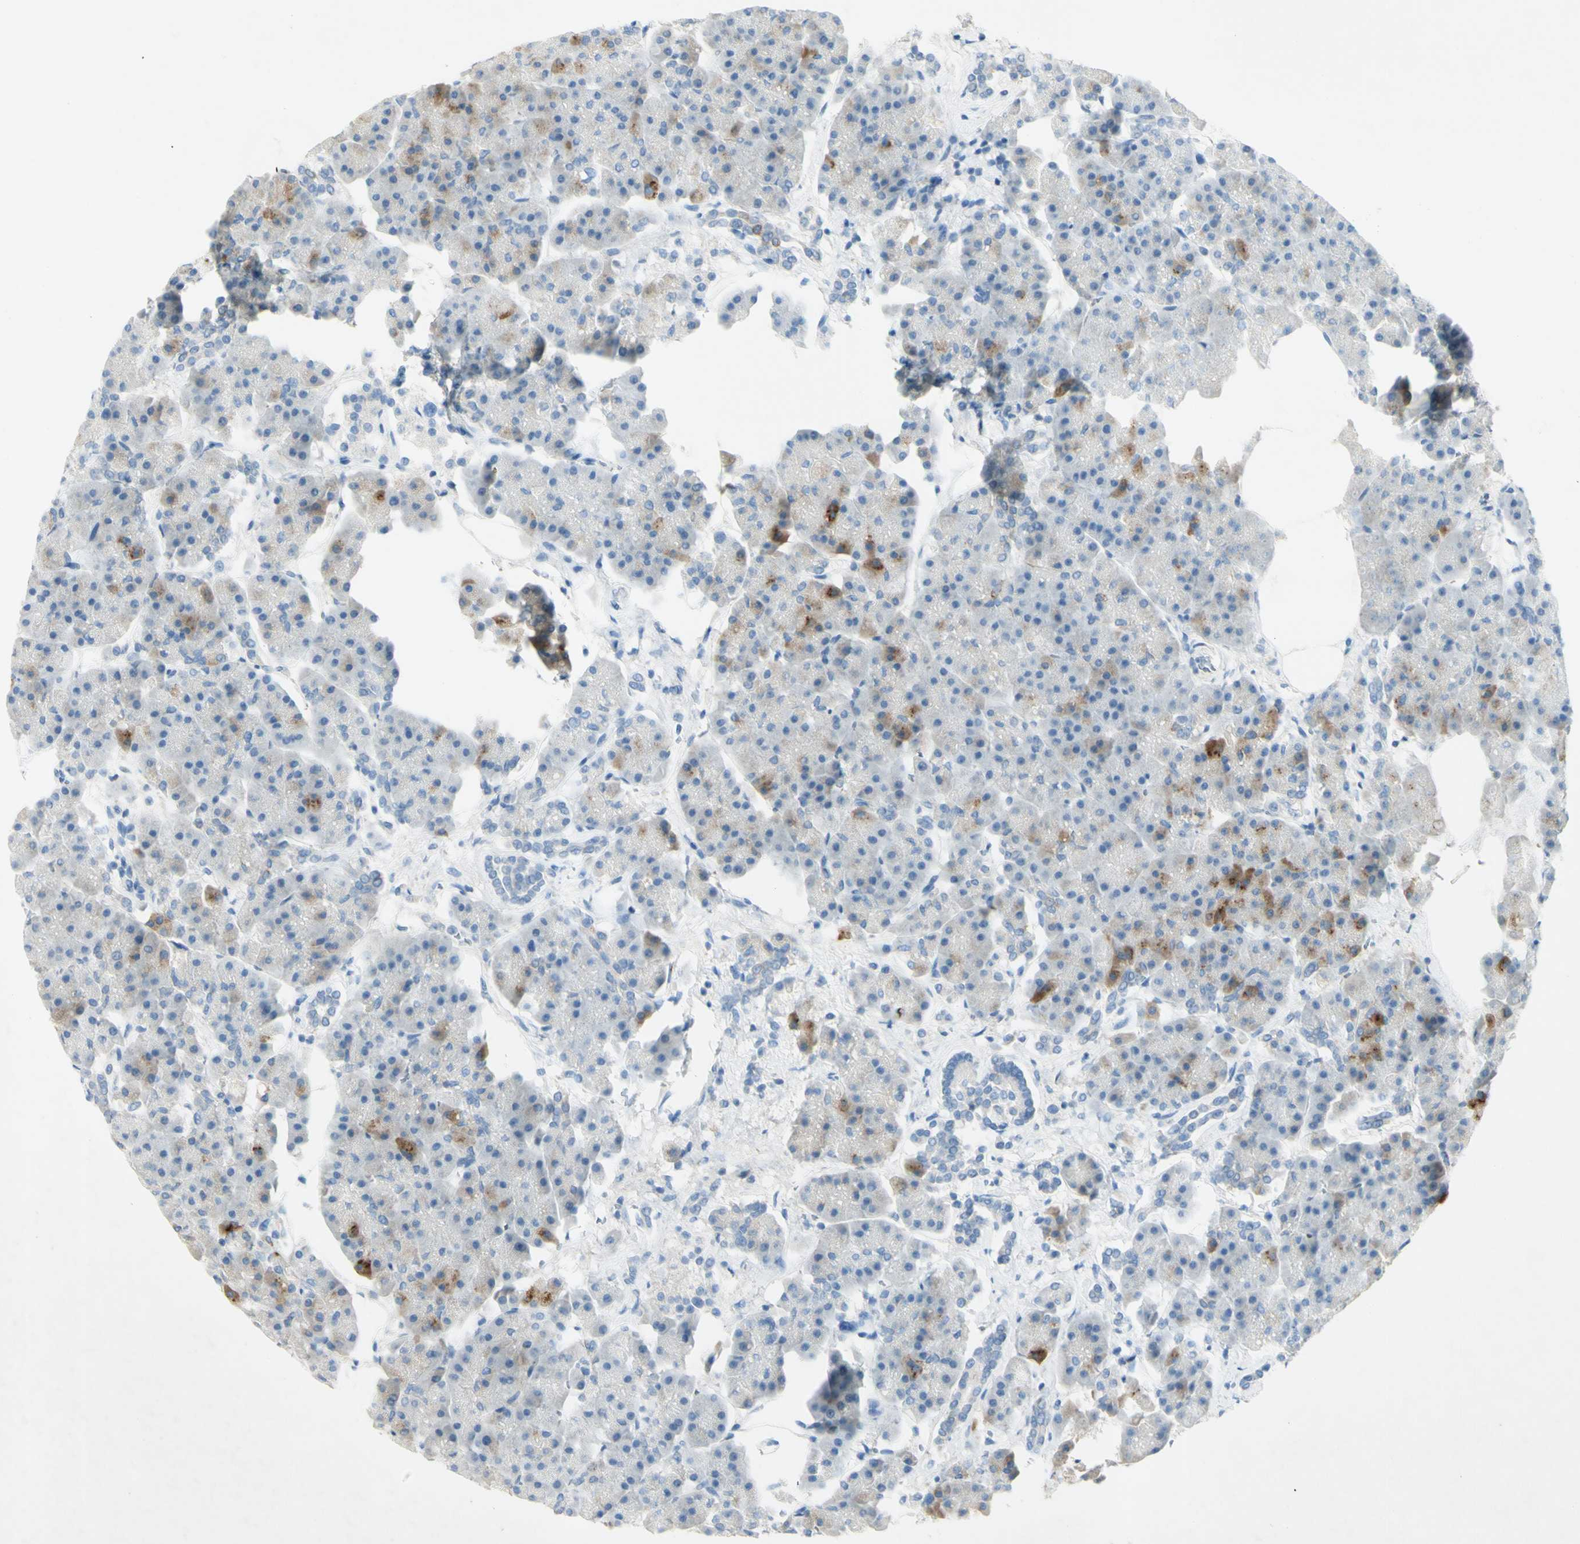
{"staining": {"intensity": "strong", "quantity": "<25%", "location": "cytoplasmic/membranous"}, "tissue": "pancreas", "cell_type": "Exocrine glandular cells", "image_type": "normal", "snomed": [{"axis": "morphology", "description": "Normal tissue, NOS"}, {"axis": "topography", "description": "Pancreas"}], "caption": "The histopathology image exhibits immunohistochemical staining of normal pancreas. There is strong cytoplasmic/membranous staining is present in approximately <25% of exocrine glandular cells.", "gene": "GDF15", "patient": {"sex": "female", "age": 70}}